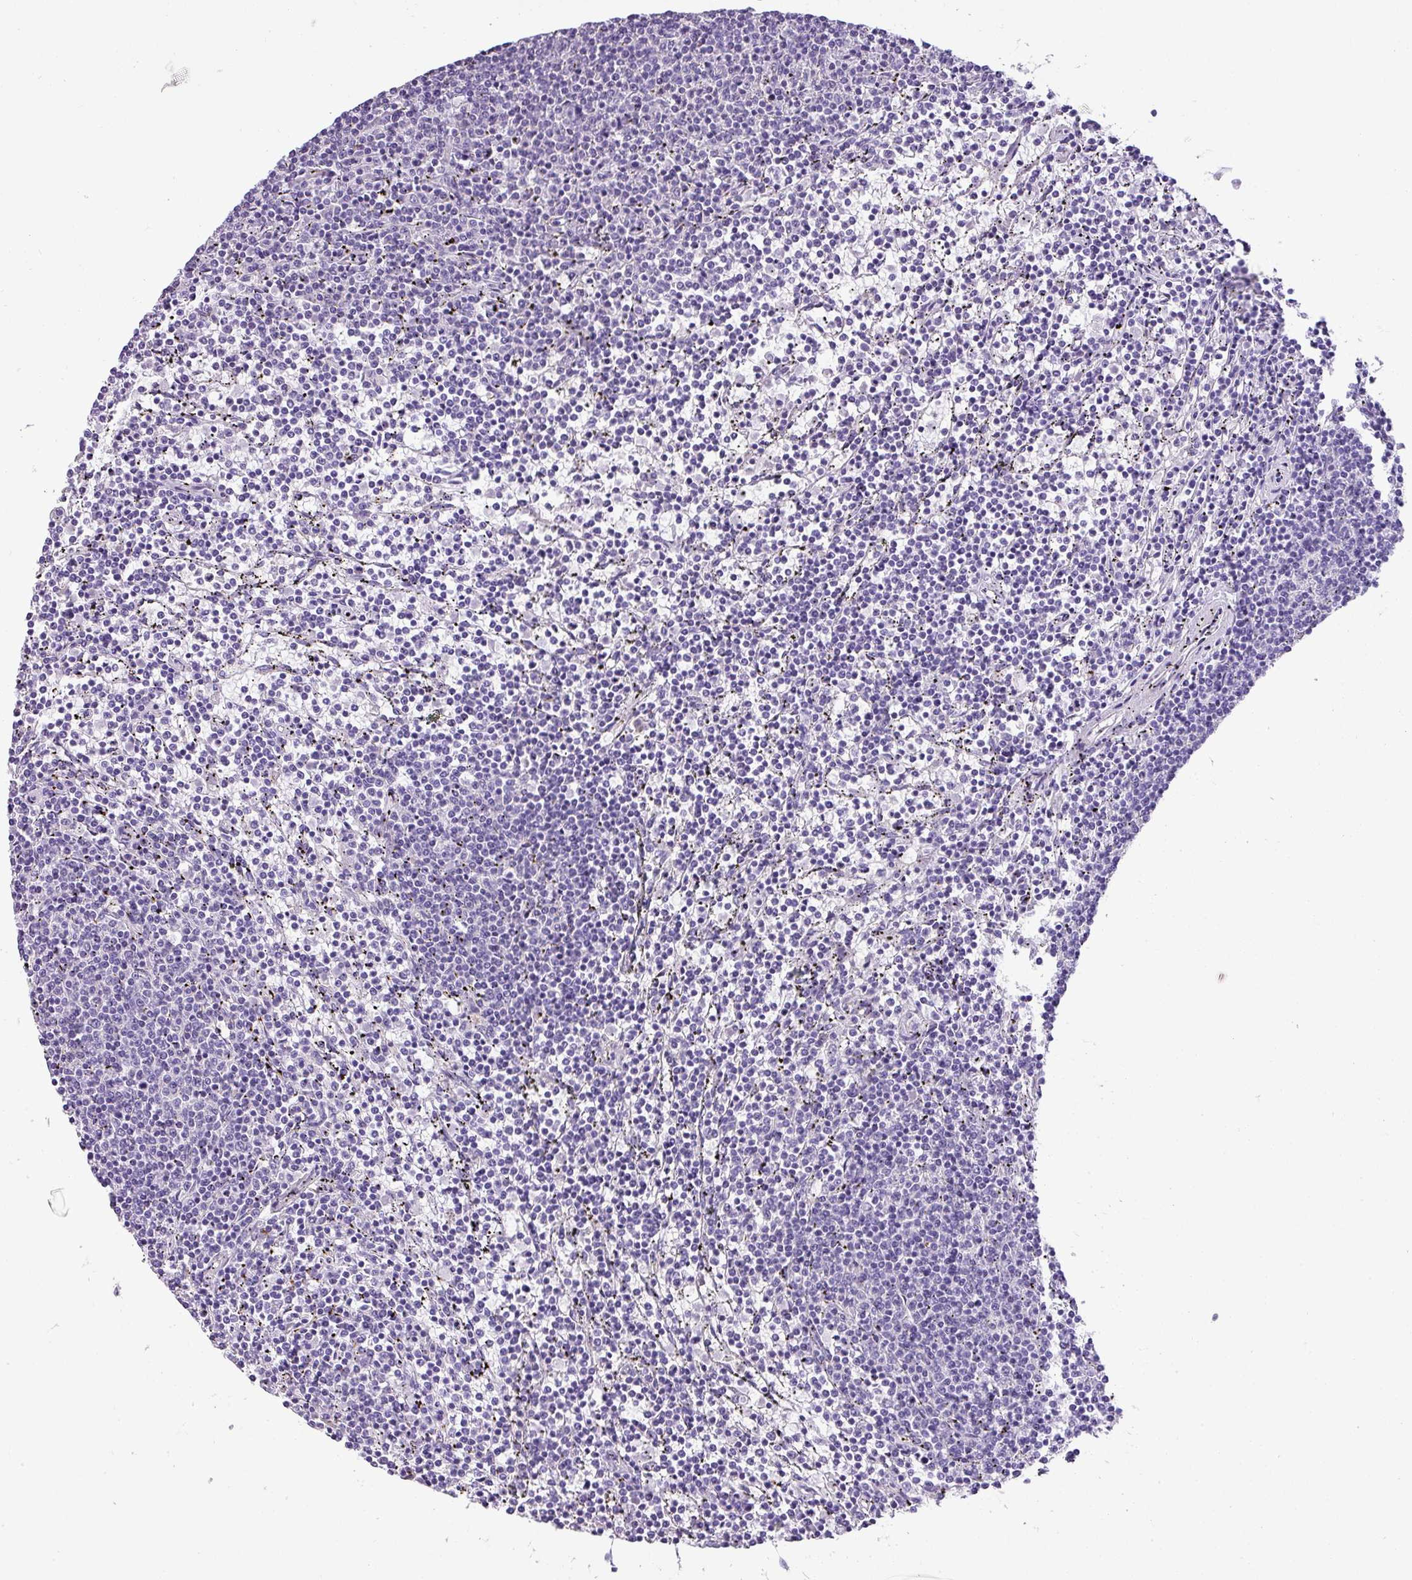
{"staining": {"intensity": "negative", "quantity": "none", "location": "none"}, "tissue": "lymphoma", "cell_type": "Tumor cells", "image_type": "cancer", "snomed": [{"axis": "morphology", "description": "Malignant lymphoma, non-Hodgkin's type, Low grade"}, {"axis": "topography", "description": "Spleen"}], "caption": "This is an immunohistochemistry (IHC) histopathology image of lymphoma. There is no staining in tumor cells.", "gene": "ENSG00000273748", "patient": {"sex": "female", "age": 50}}